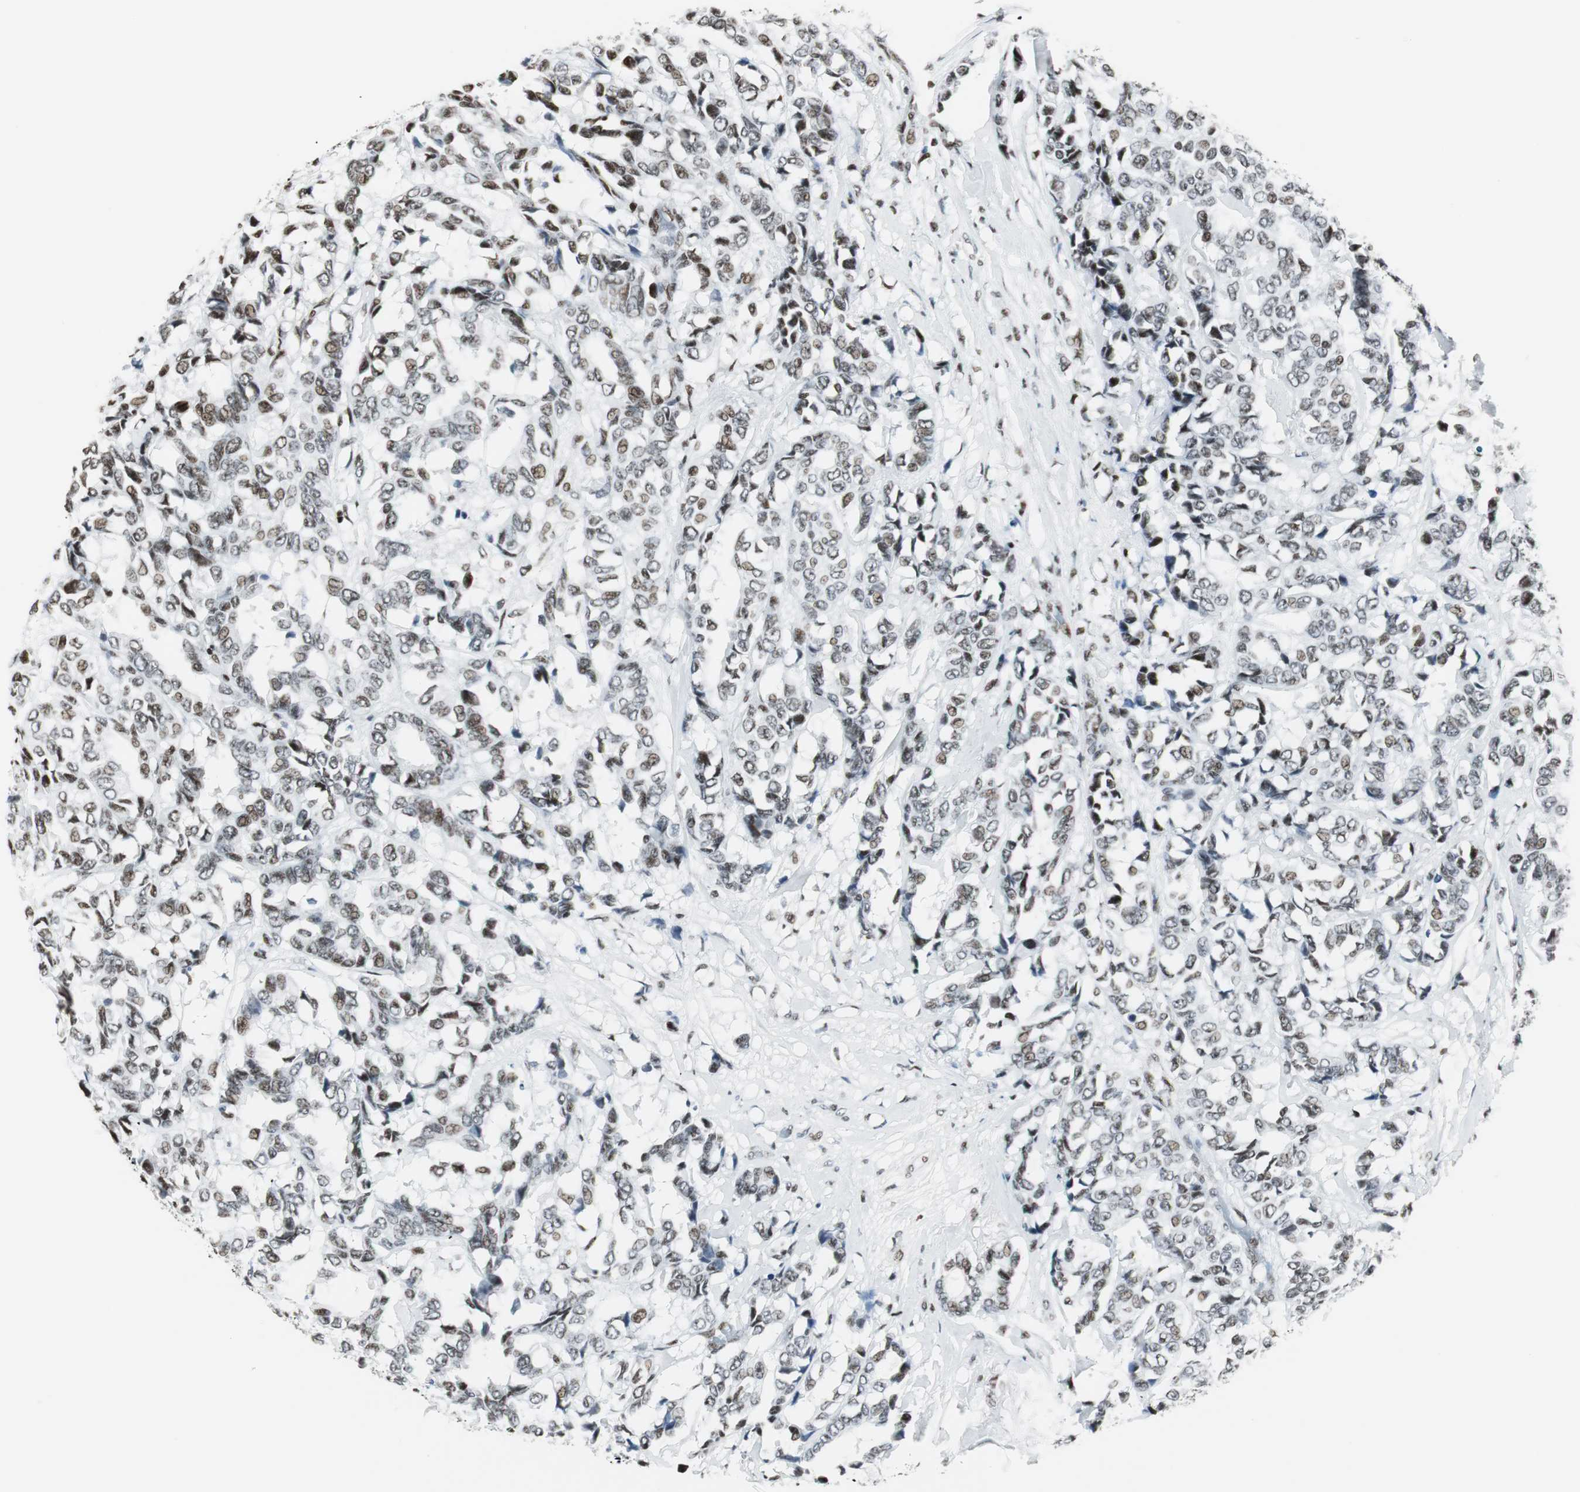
{"staining": {"intensity": "weak", "quantity": "25%-75%", "location": "nuclear"}, "tissue": "breast cancer", "cell_type": "Tumor cells", "image_type": "cancer", "snomed": [{"axis": "morphology", "description": "Duct carcinoma"}, {"axis": "topography", "description": "Breast"}], "caption": "A photomicrograph showing weak nuclear staining in about 25%-75% of tumor cells in breast cancer, as visualized by brown immunohistochemical staining.", "gene": "RBBP4", "patient": {"sex": "female", "age": 87}}